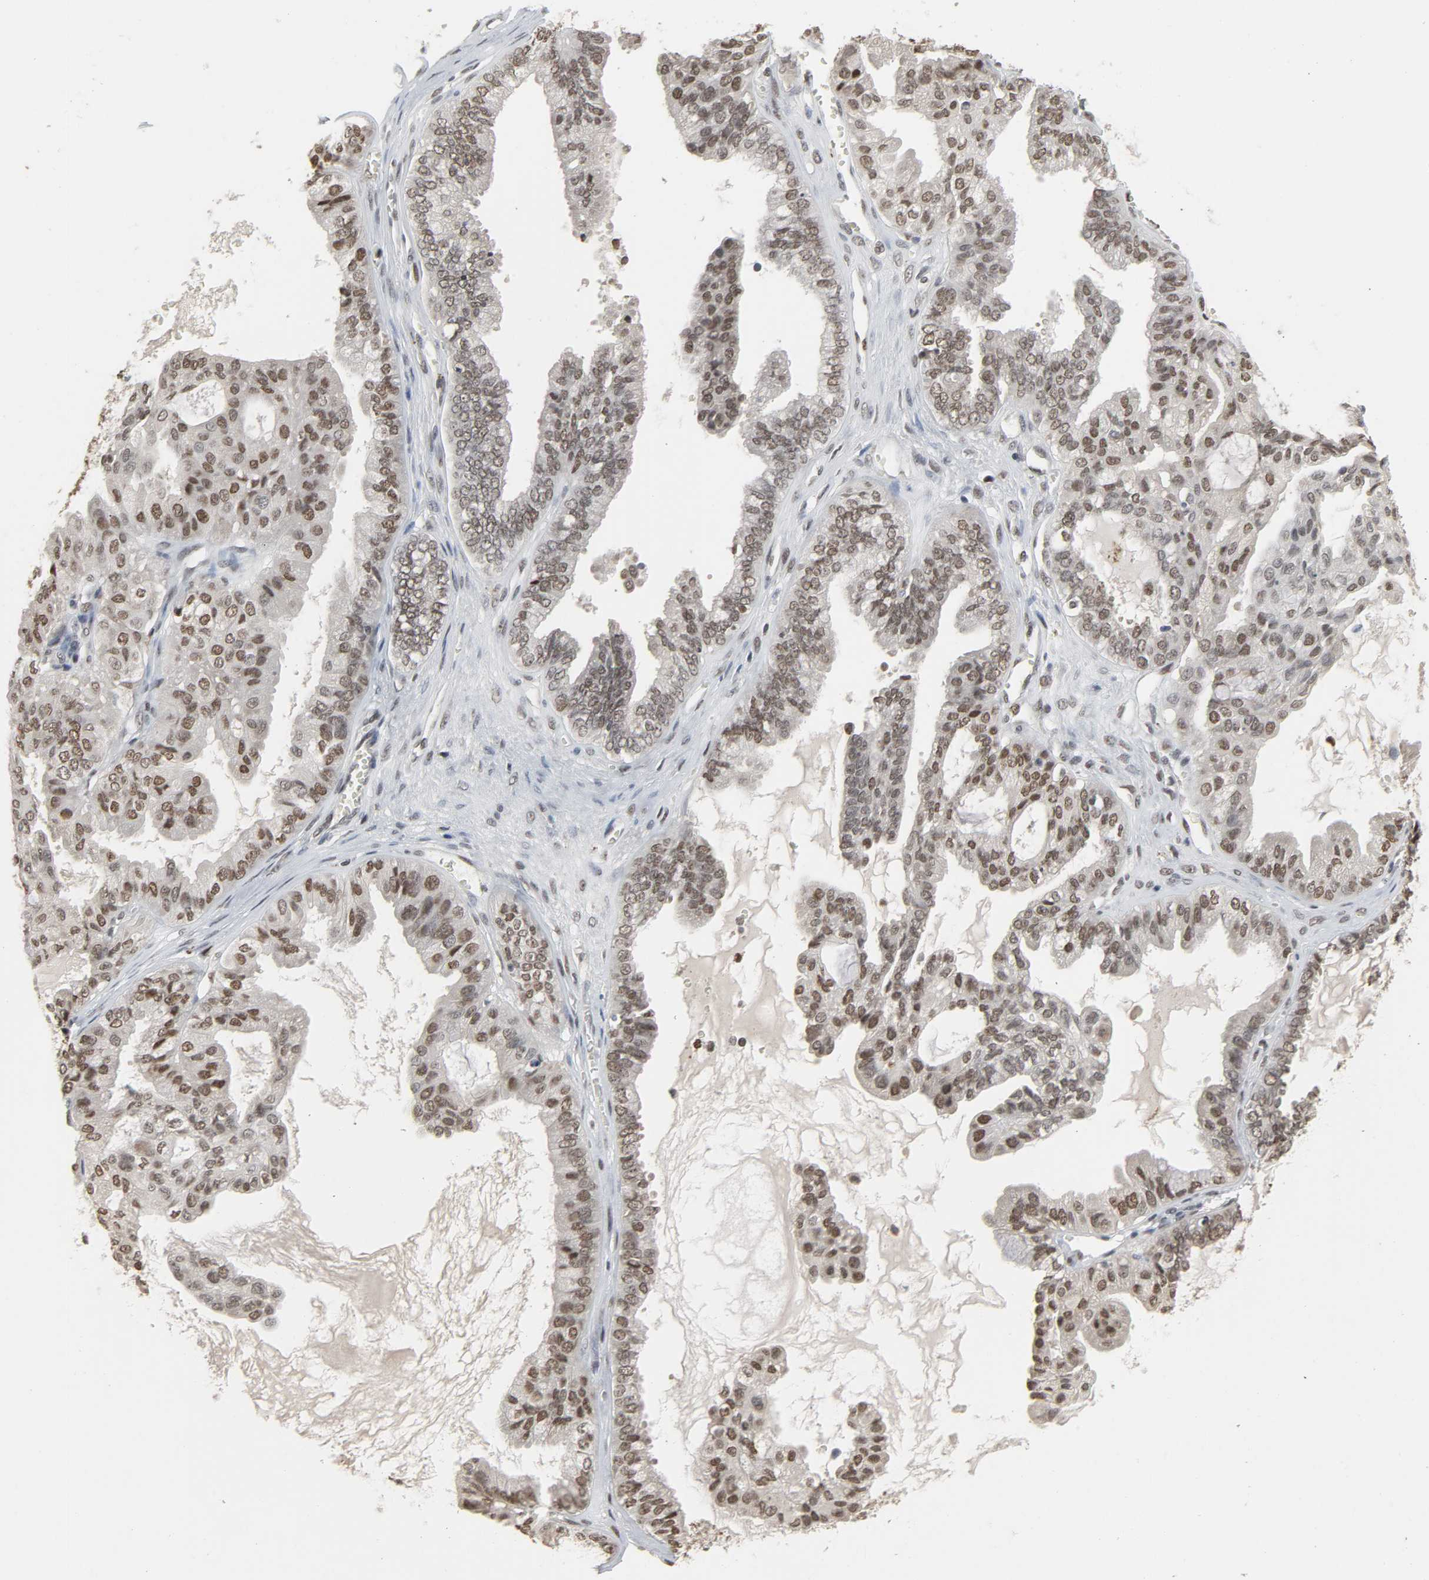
{"staining": {"intensity": "moderate", "quantity": ">75%", "location": "nuclear"}, "tissue": "ovarian cancer", "cell_type": "Tumor cells", "image_type": "cancer", "snomed": [{"axis": "morphology", "description": "Carcinoma, NOS"}, {"axis": "morphology", "description": "Carcinoma, endometroid"}, {"axis": "topography", "description": "Ovary"}], "caption": "Protein positivity by IHC reveals moderate nuclear positivity in about >75% of tumor cells in carcinoma (ovarian).", "gene": "DAZAP1", "patient": {"sex": "female", "age": 50}}